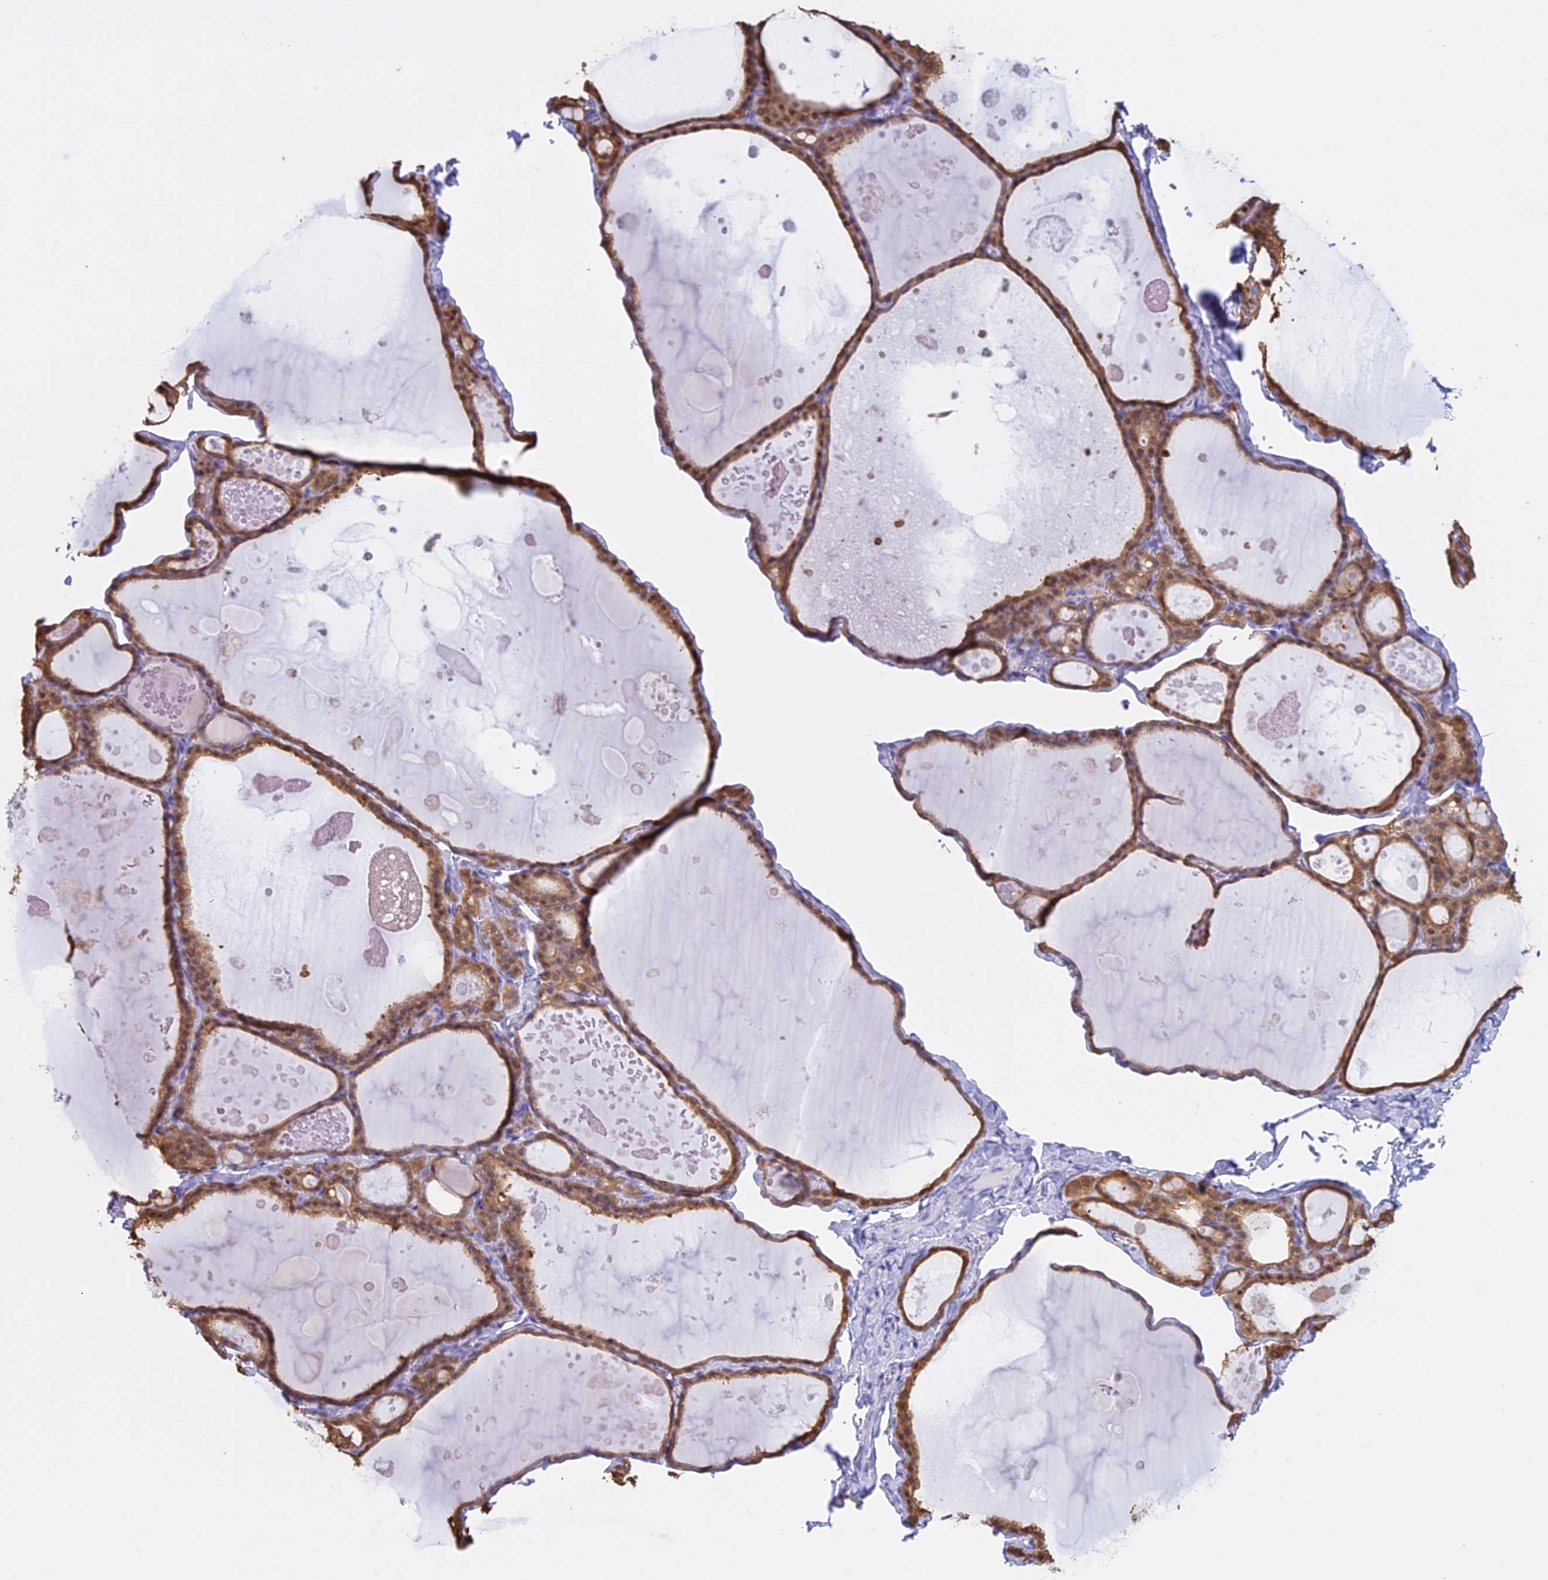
{"staining": {"intensity": "moderate", "quantity": ">75%", "location": "cytoplasmic/membranous"}, "tissue": "thyroid gland", "cell_type": "Glandular cells", "image_type": "normal", "snomed": [{"axis": "morphology", "description": "Normal tissue, NOS"}, {"axis": "topography", "description": "Thyroid gland"}], "caption": "Thyroid gland stained for a protein reveals moderate cytoplasmic/membranous positivity in glandular cells. (Stains: DAB in brown, nuclei in blue, Microscopy: brightfield microscopy at high magnification).", "gene": "LHFPL2", "patient": {"sex": "male", "age": 56}}